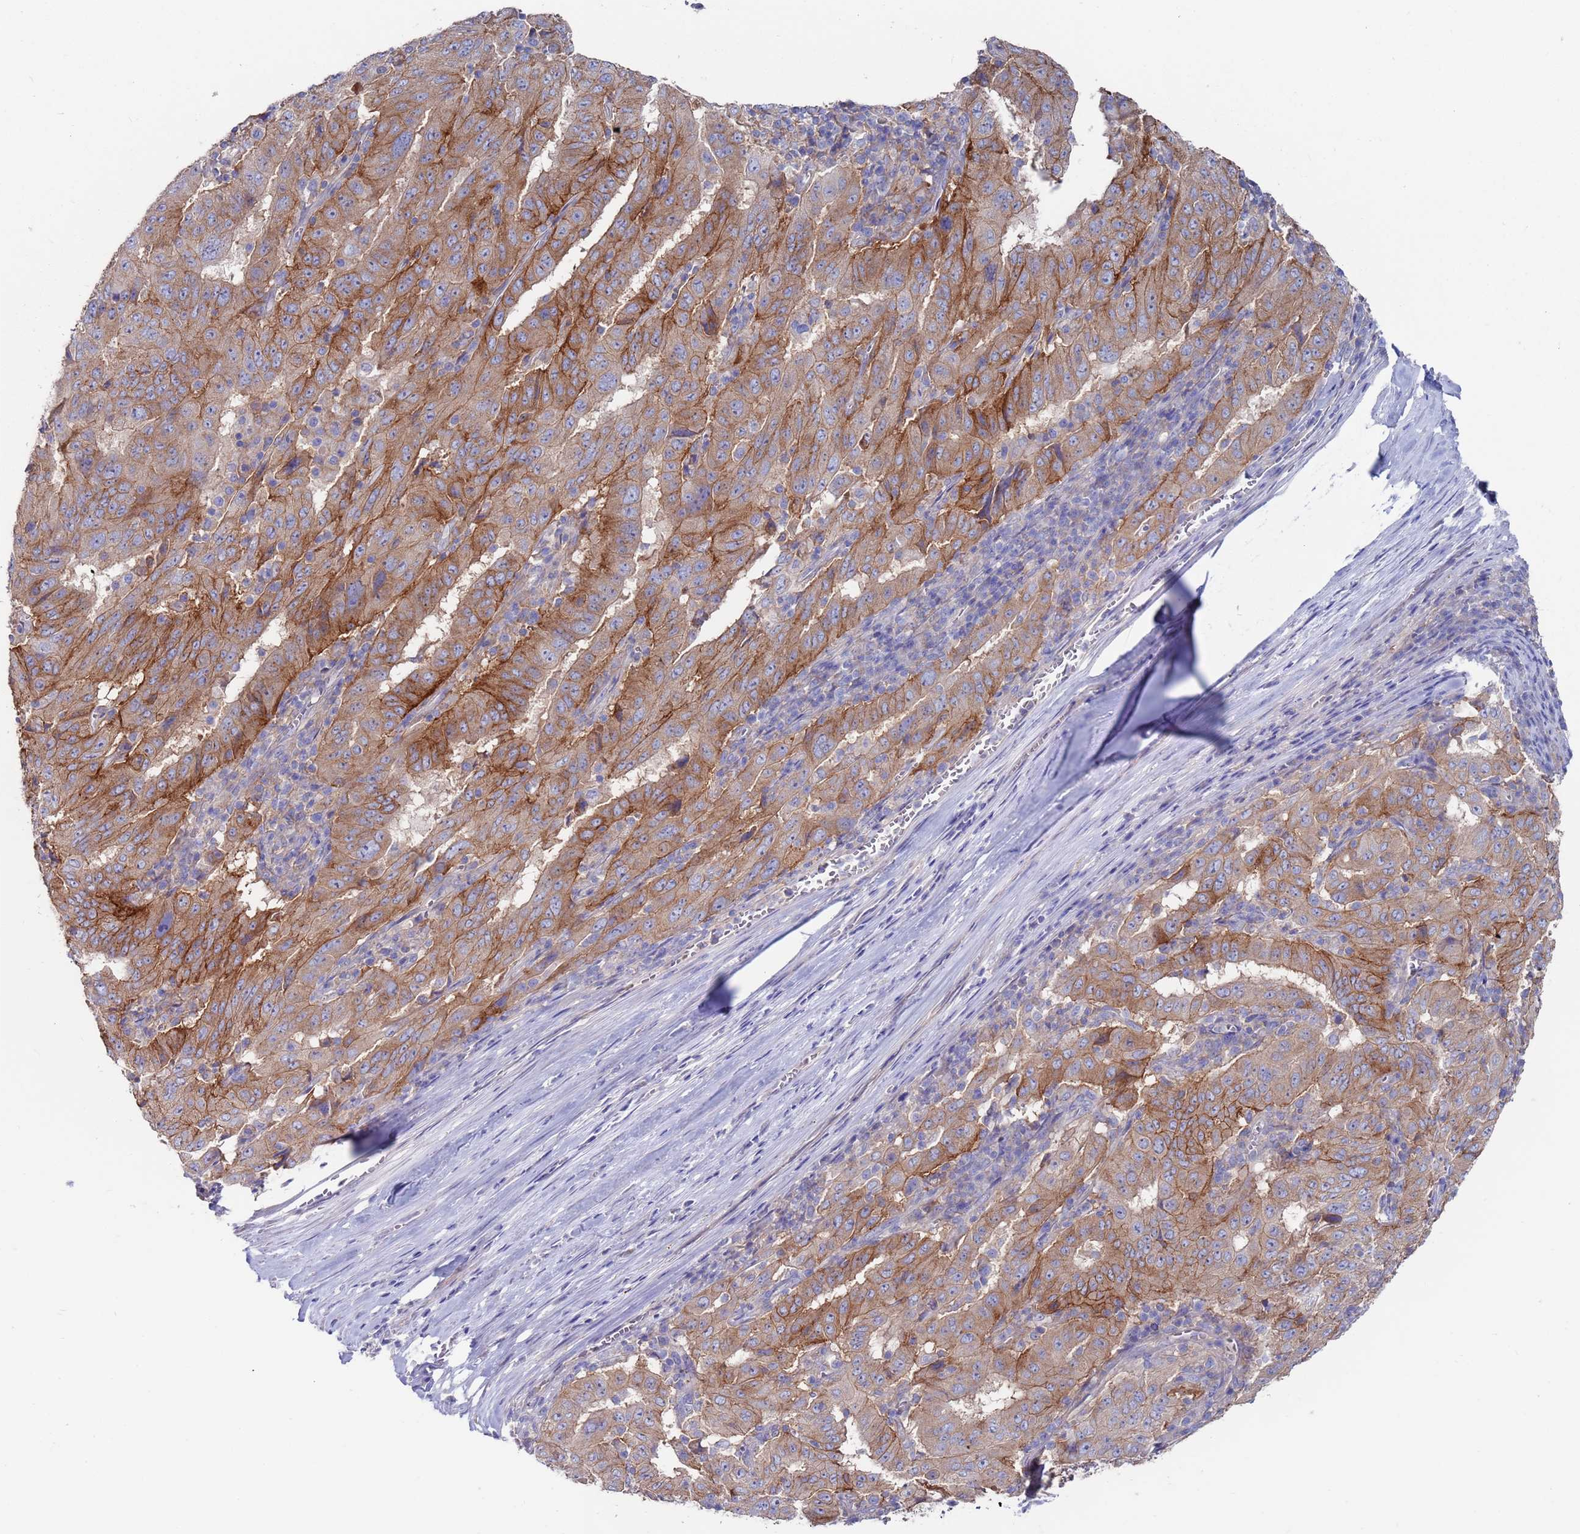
{"staining": {"intensity": "moderate", "quantity": ">75%", "location": "cytoplasmic/membranous"}, "tissue": "pancreatic cancer", "cell_type": "Tumor cells", "image_type": "cancer", "snomed": [{"axis": "morphology", "description": "Adenocarcinoma, NOS"}, {"axis": "topography", "description": "Pancreas"}], "caption": "Adenocarcinoma (pancreatic) was stained to show a protein in brown. There is medium levels of moderate cytoplasmic/membranous staining in approximately >75% of tumor cells.", "gene": "KRTCAP3", "patient": {"sex": "male", "age": 63}}